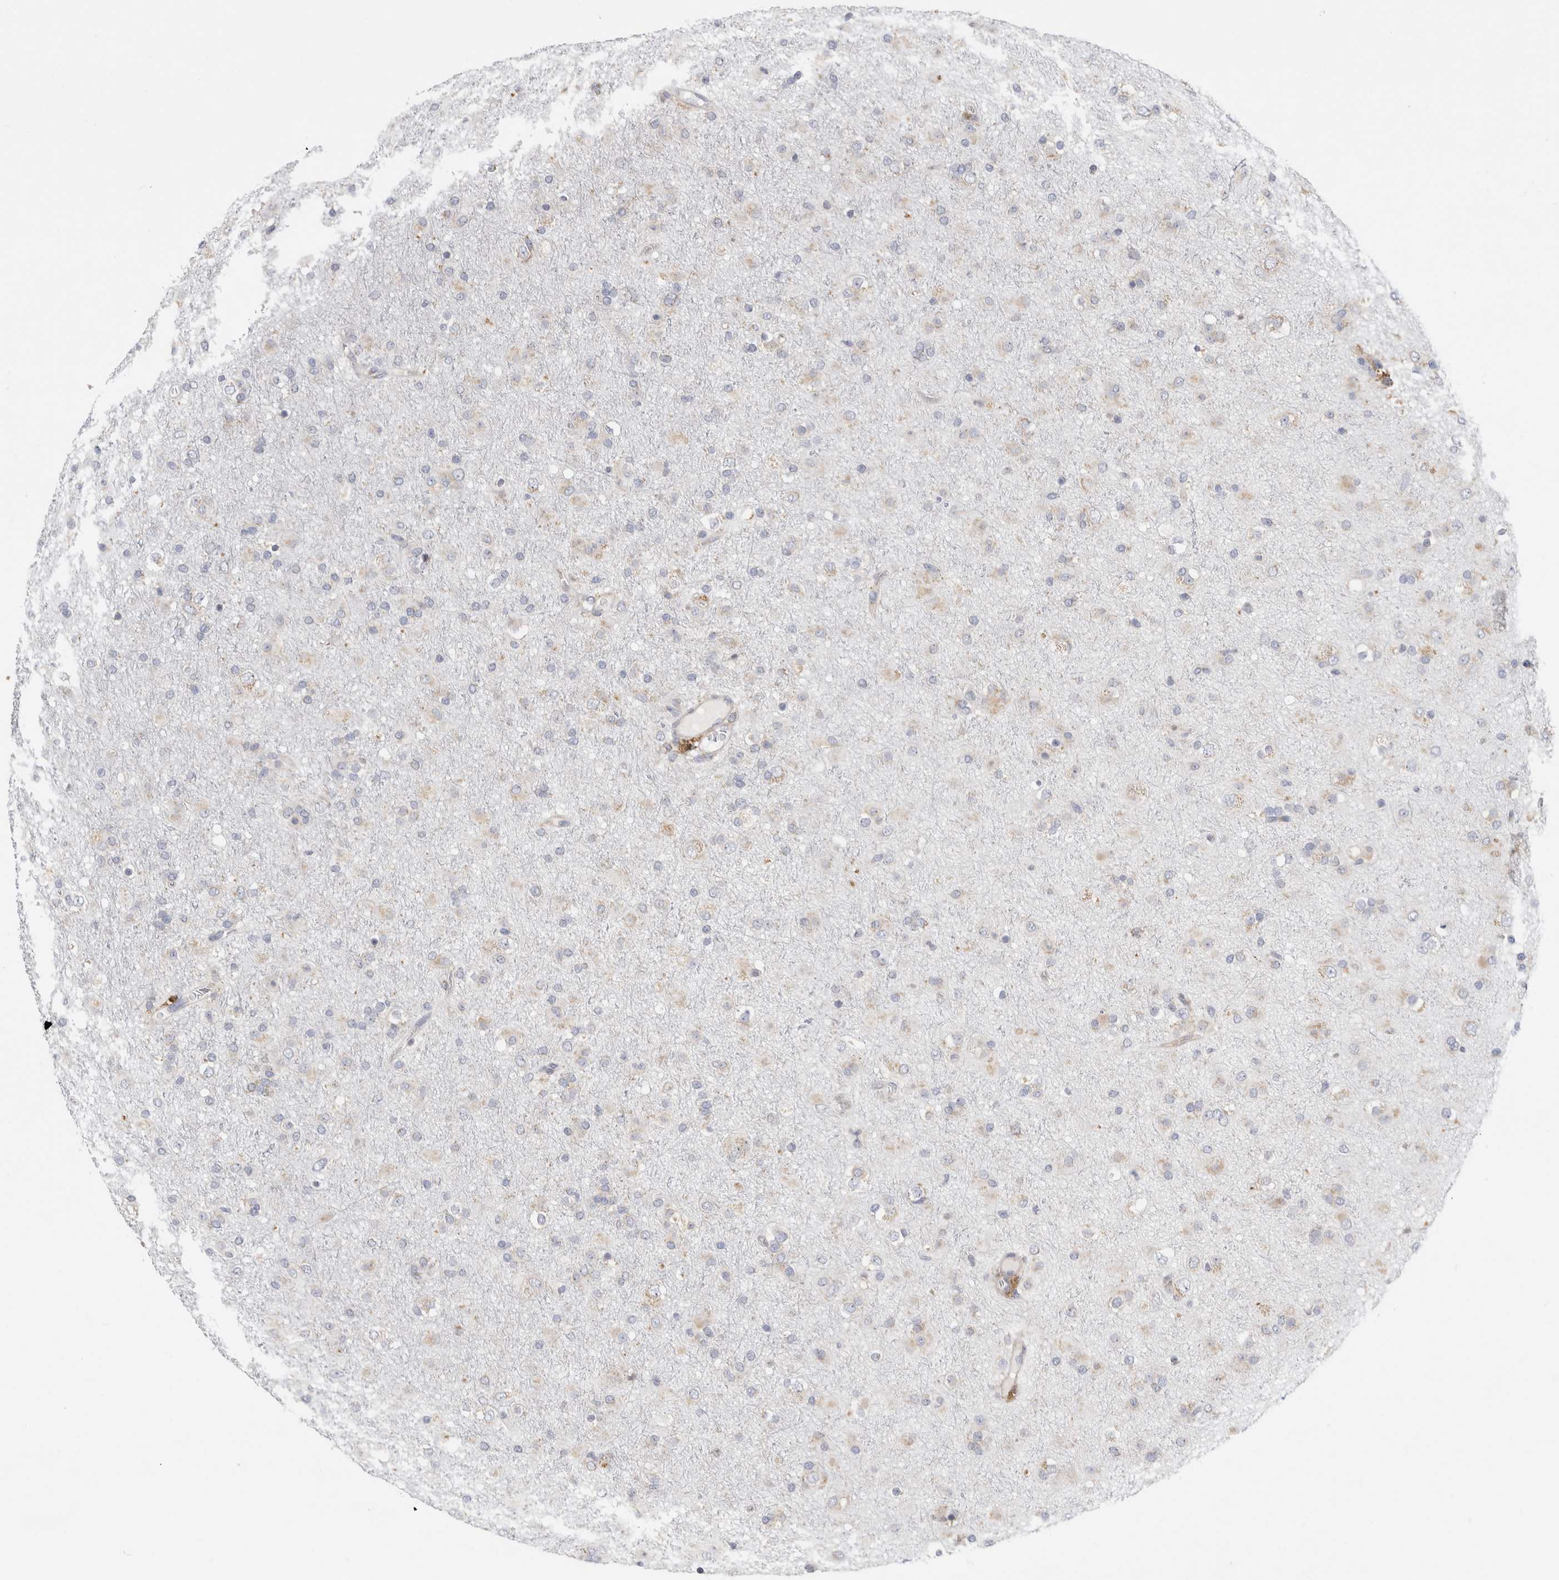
{"staining": {"intensity": "negative", "quantity": "none", "location": "none"}, "tissue": "glioma", "cell_type": "Tumor cells", "image_type": "cancer", "snomed": [{"axis": "morphology", "description": "Glioma, malignant, Low grade"}, {"axis": "topography", "description": "Brain"}], "caption": "IHC image of human malignant glioma (low-grade) stained for a protein (brown), which displays no staining in tumor cells. Brightfield microscopy of IHC stained with DAB (3,3'-diaminobenzidine) (brown) and hematoxylin (blue), captured at high magnification.", "gene": "RPN2", "patient": {"sex": "male", "age": 65}}